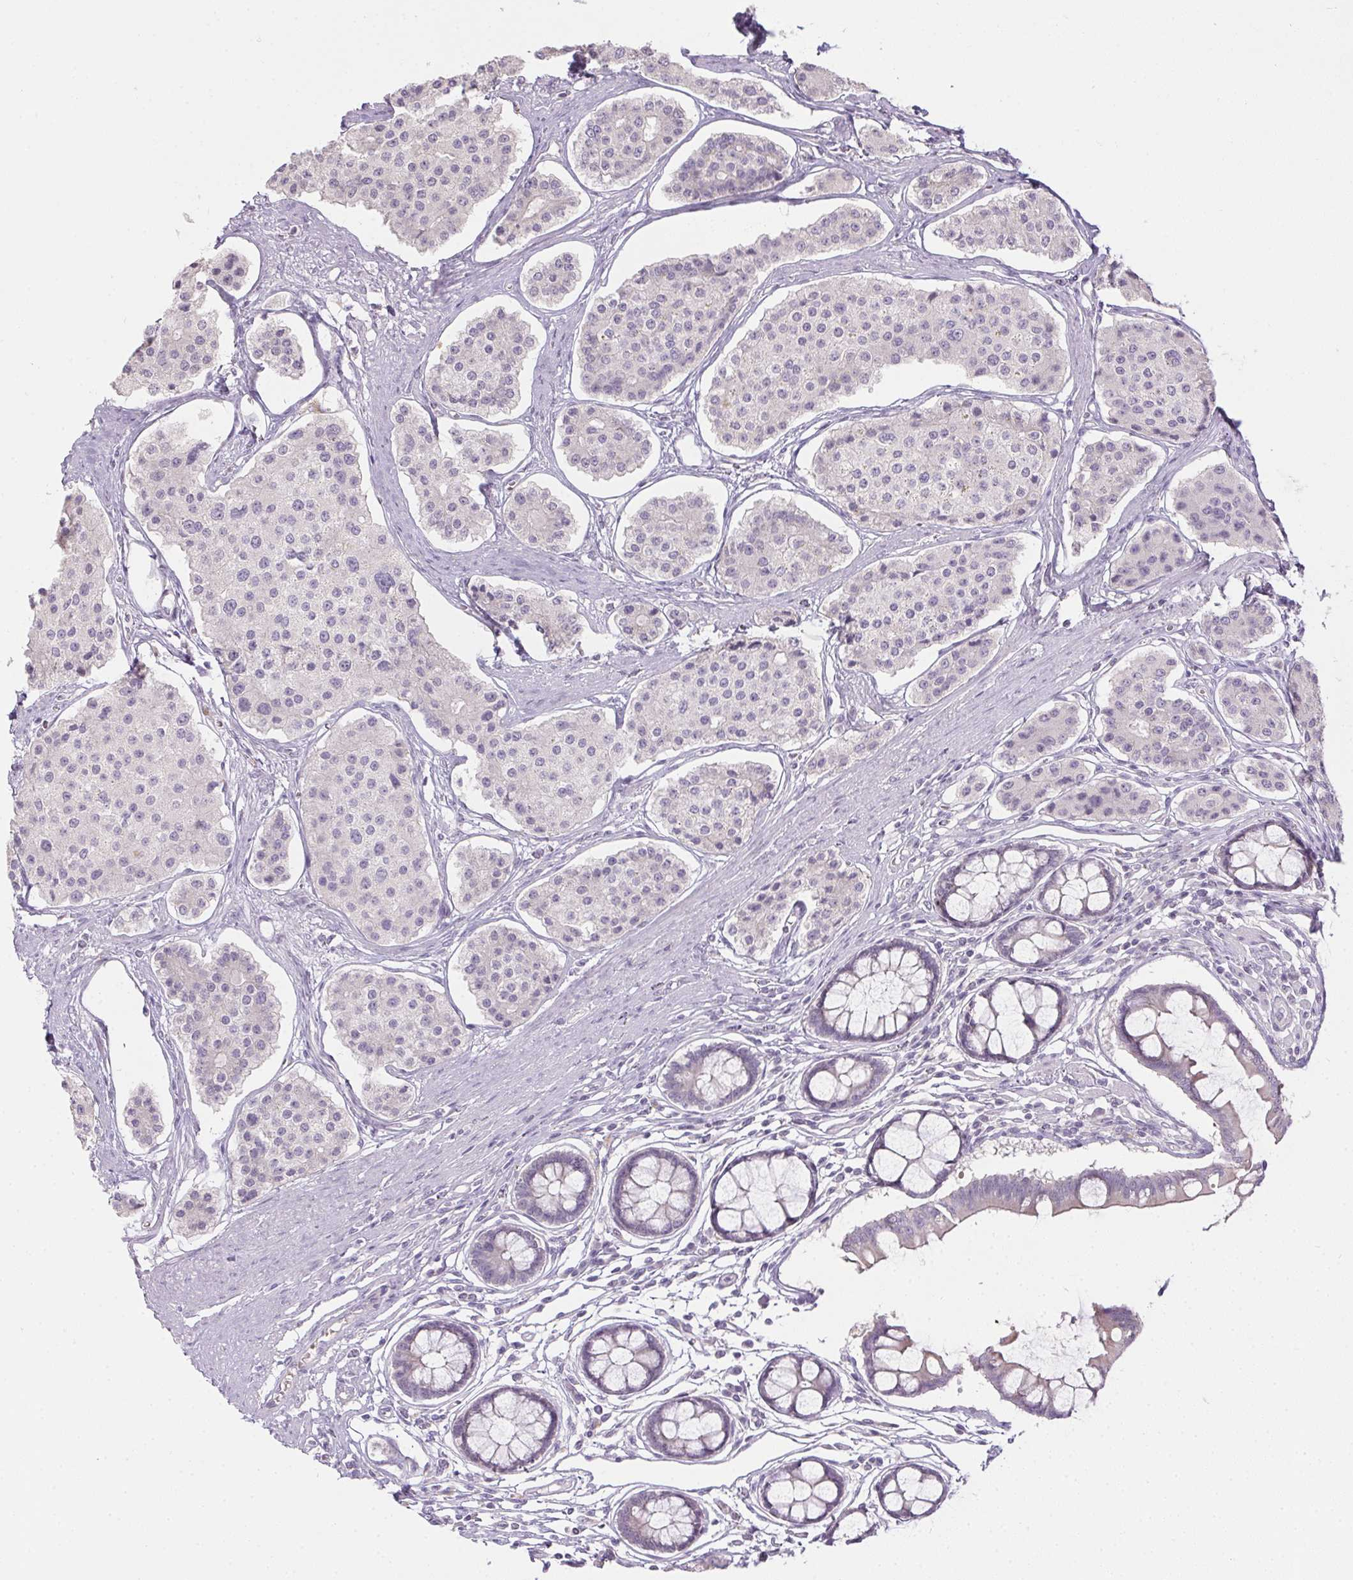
{"staining": {"intensity": "negative", "quantity": "none", "location": "none"}, "tissue": "carcinoid", "cell_type": "Tumor cells", "image_type": "cancer", "snomed": [{"axis": "morphology", "description": "Carcinoid, malignant, NOS"}, {"axis": "topography", "description": "Small intestine"}], "caption": "Immunohistochemical staining of human carcinoid exhibits no significant positivity in tumor cells.", "gene": "CTCFL", "patient": {"sex": "female", "age": 65}}